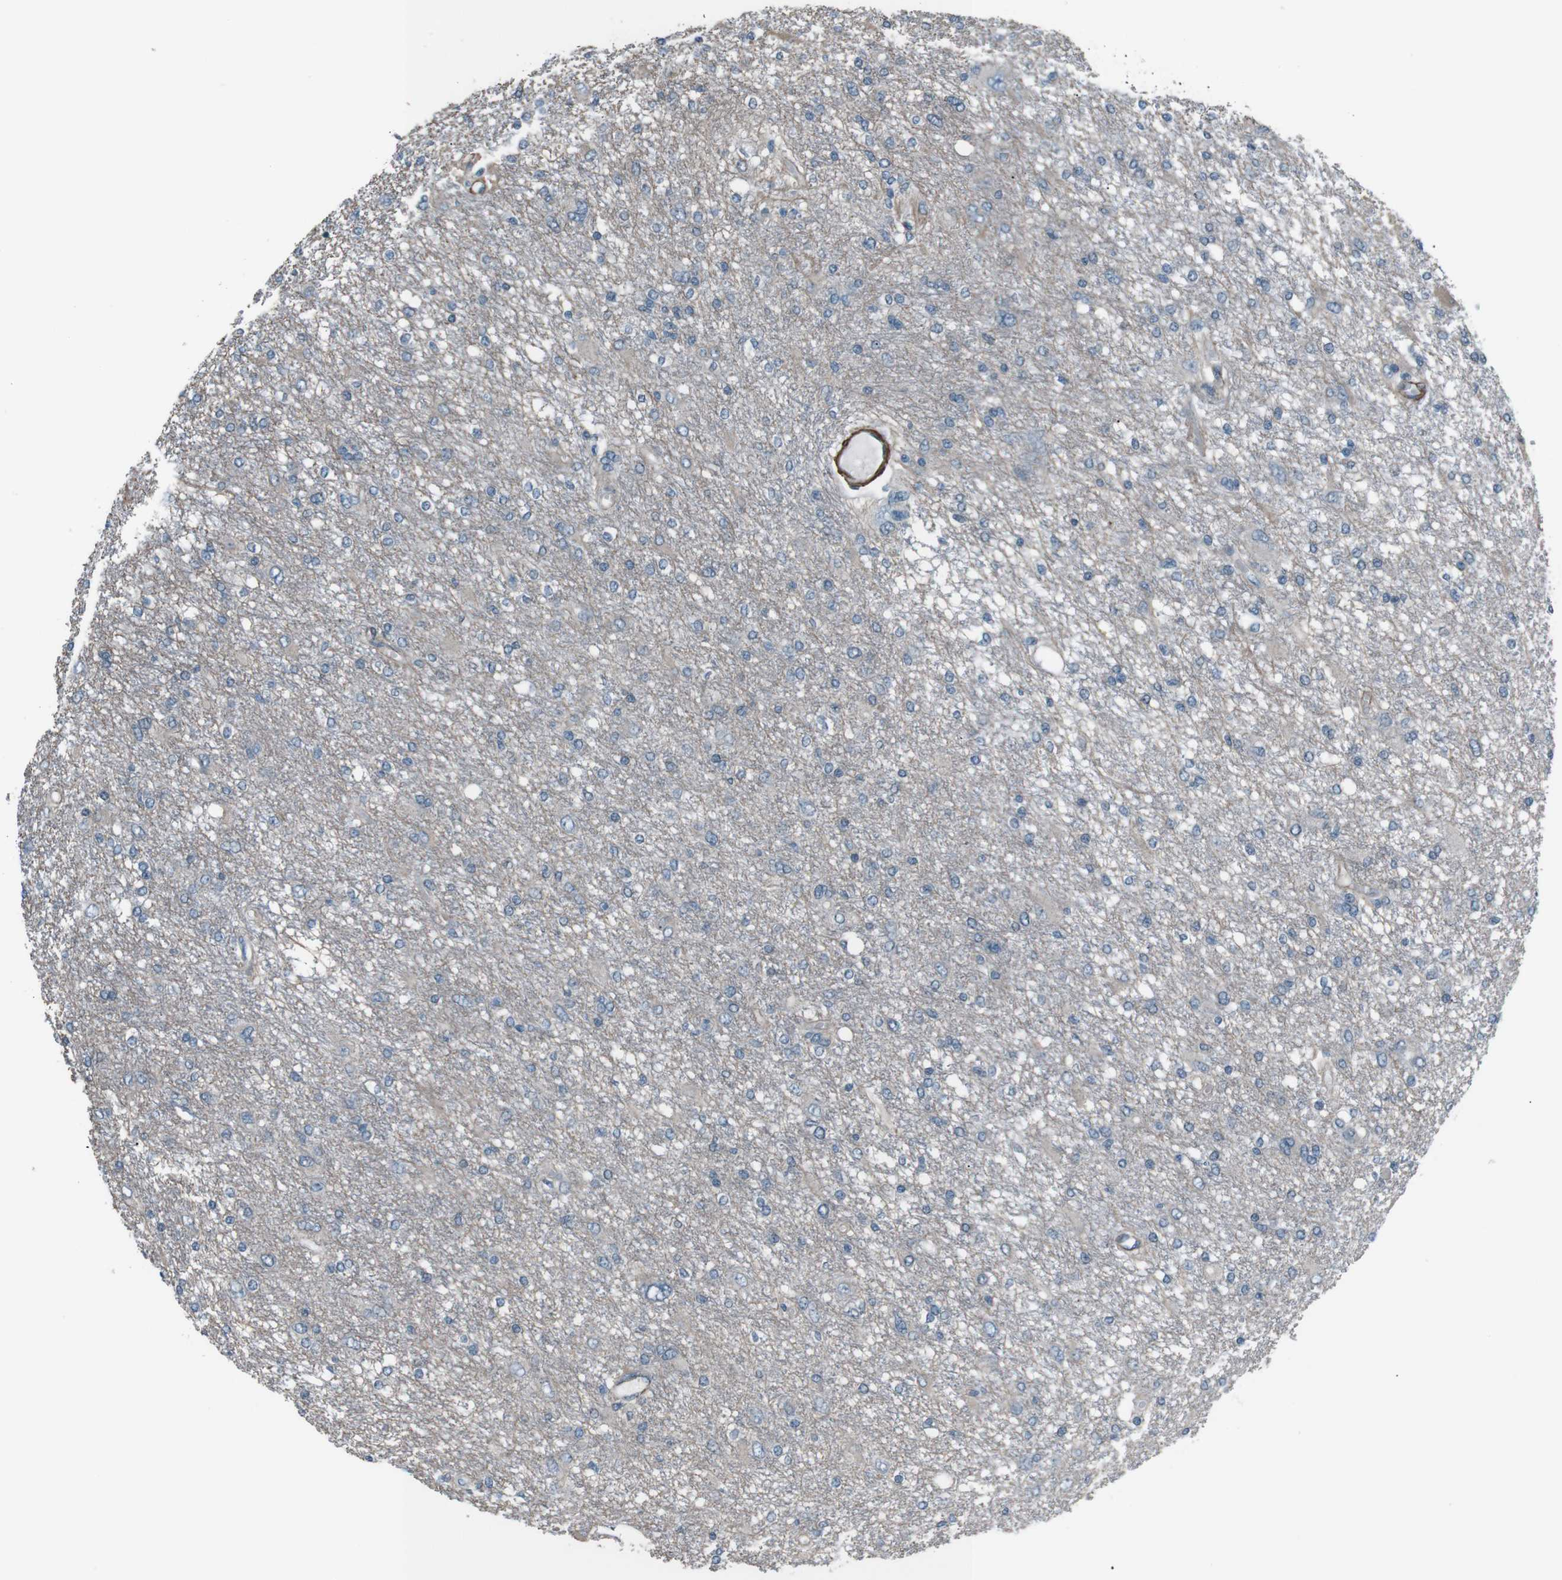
{"staining": {"intensity": "negative", "quantity": "none", "location": "none"}, "tissue": "glioma", "cell_type": "Tumor cells", "image_type": "cancer", "snomed": [{"axis": "morphology", "description": "Glioma, malignant, High grade"}, {"axis": "topography", "description": "Brain"}], "caption": "Immunohistochemistry (IHC) histopathology image of human glioma stained for a protein (brown), which reveals no expression in tumor cells.", "gene": "PDLIM5", "patient": {"sex": "female", "age": 59}}